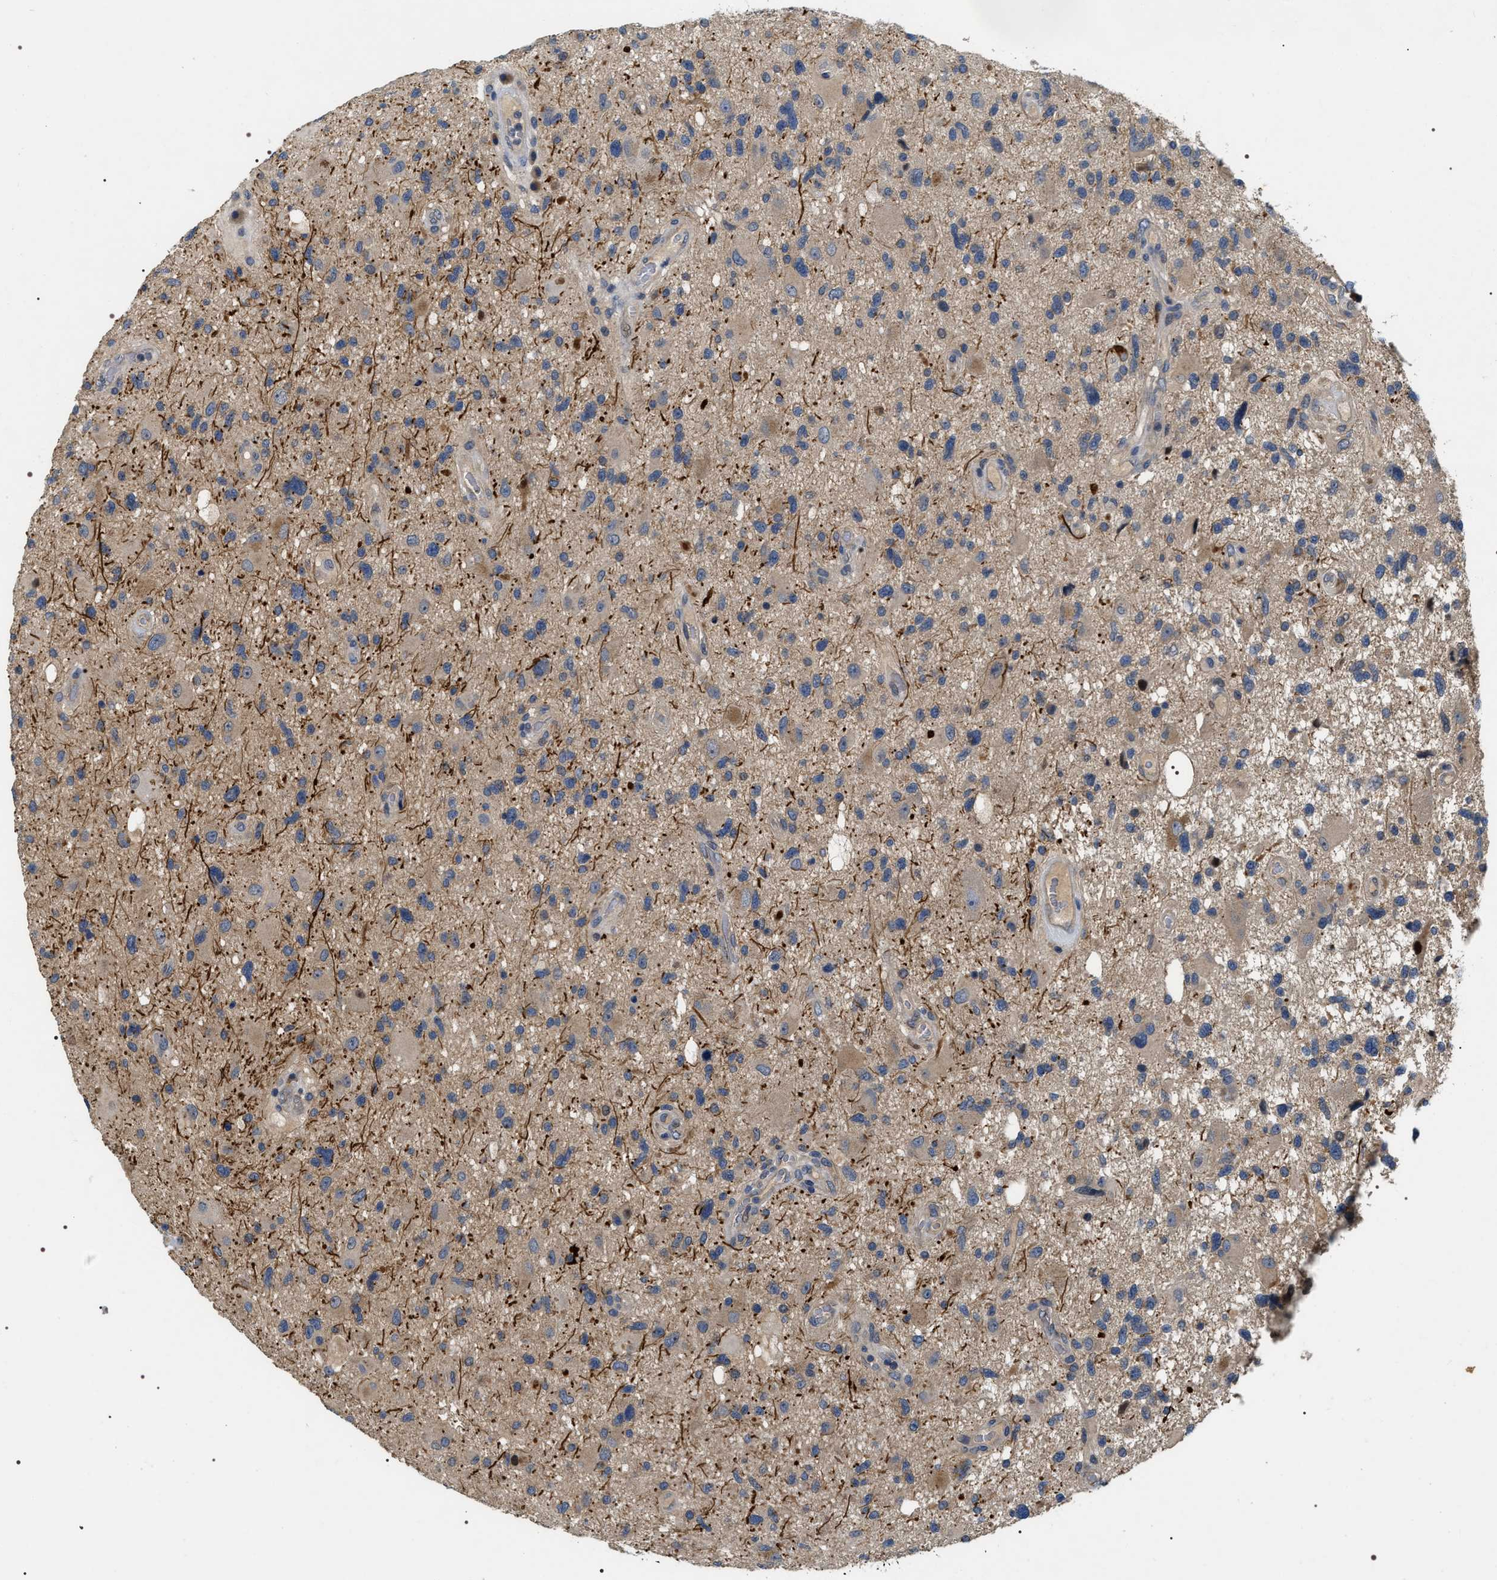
{"staining": {"intensity": "negative", "quantity": "none", "location": "none"}, "tissue": "glioma", "cell_type": "Tumor cells", "image_type": "cancer", "snomed": [{"axis": "morphology", "description": "Glioma, malignant, Low grade"}, {"axis": "topography", "description": "Brain"}], "caption": "The histopathology image exhibits no significant positivity in tumor cells of glioma.", "gene": "IFT81", "patient": {"sex": "female", "age": 15}}